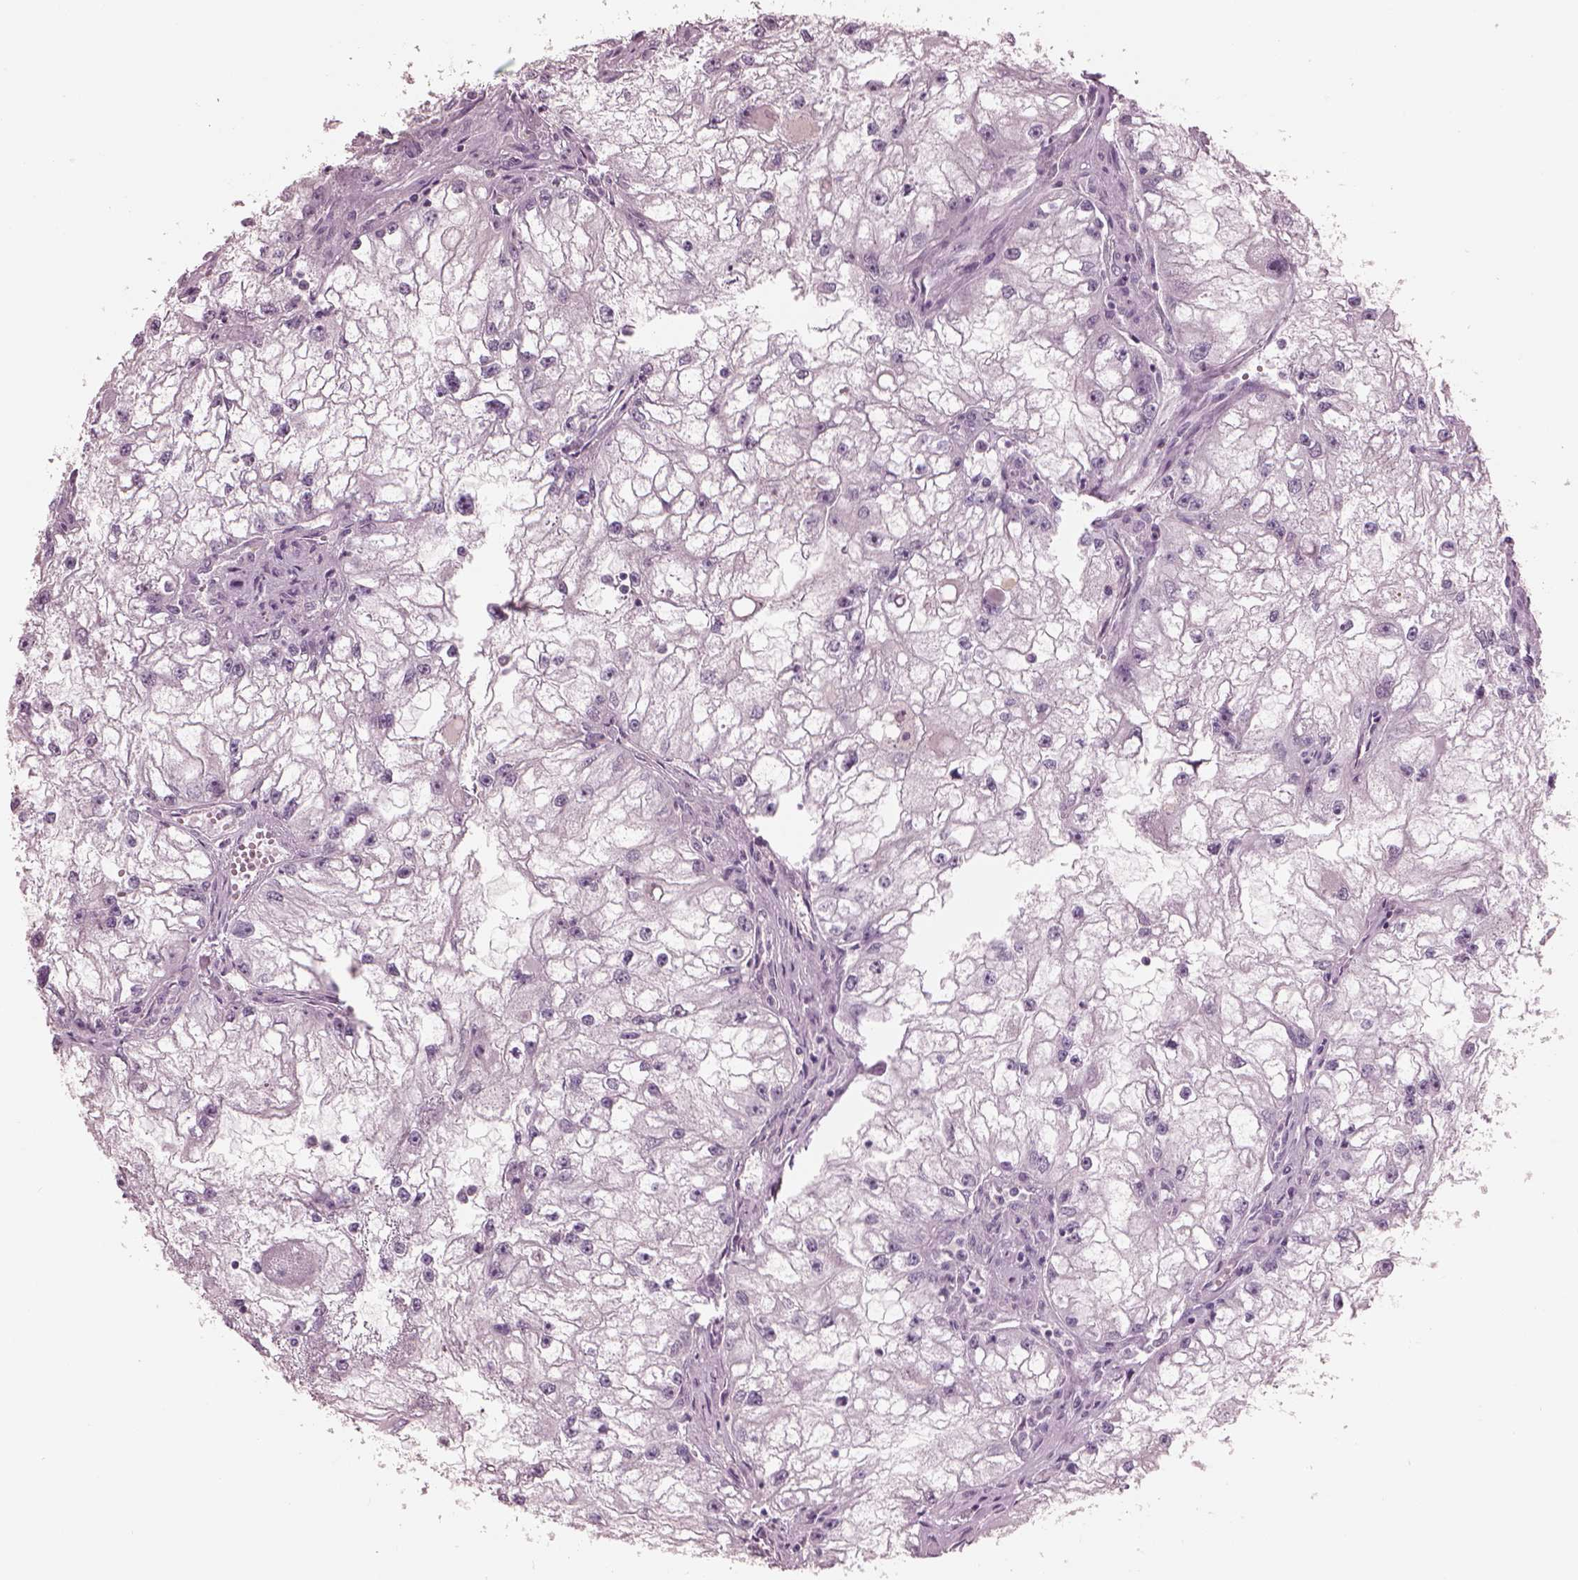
{"staining": {"intensity": "negative", "quantity": "none", "location": "none"}, "tissue": "renal cancer", "cell_type": "Tumor cells", "image_type": "cancer", "snomed": [{"axis": "morphology", "description": "Adenocarcinoma, NOS"}, {"axis": "topography", "description": "Kidney"}], "caption": "High magnification brightfield microscopy of renal adenocarcinoma stained with DAB (3,3'-diaminobenzidine) (brown) and counterstained with hematoxylin (blue): tumor cells show no significant staining.", "gene": "PACRG", "patient": {"sex": "male", "age": 59}}